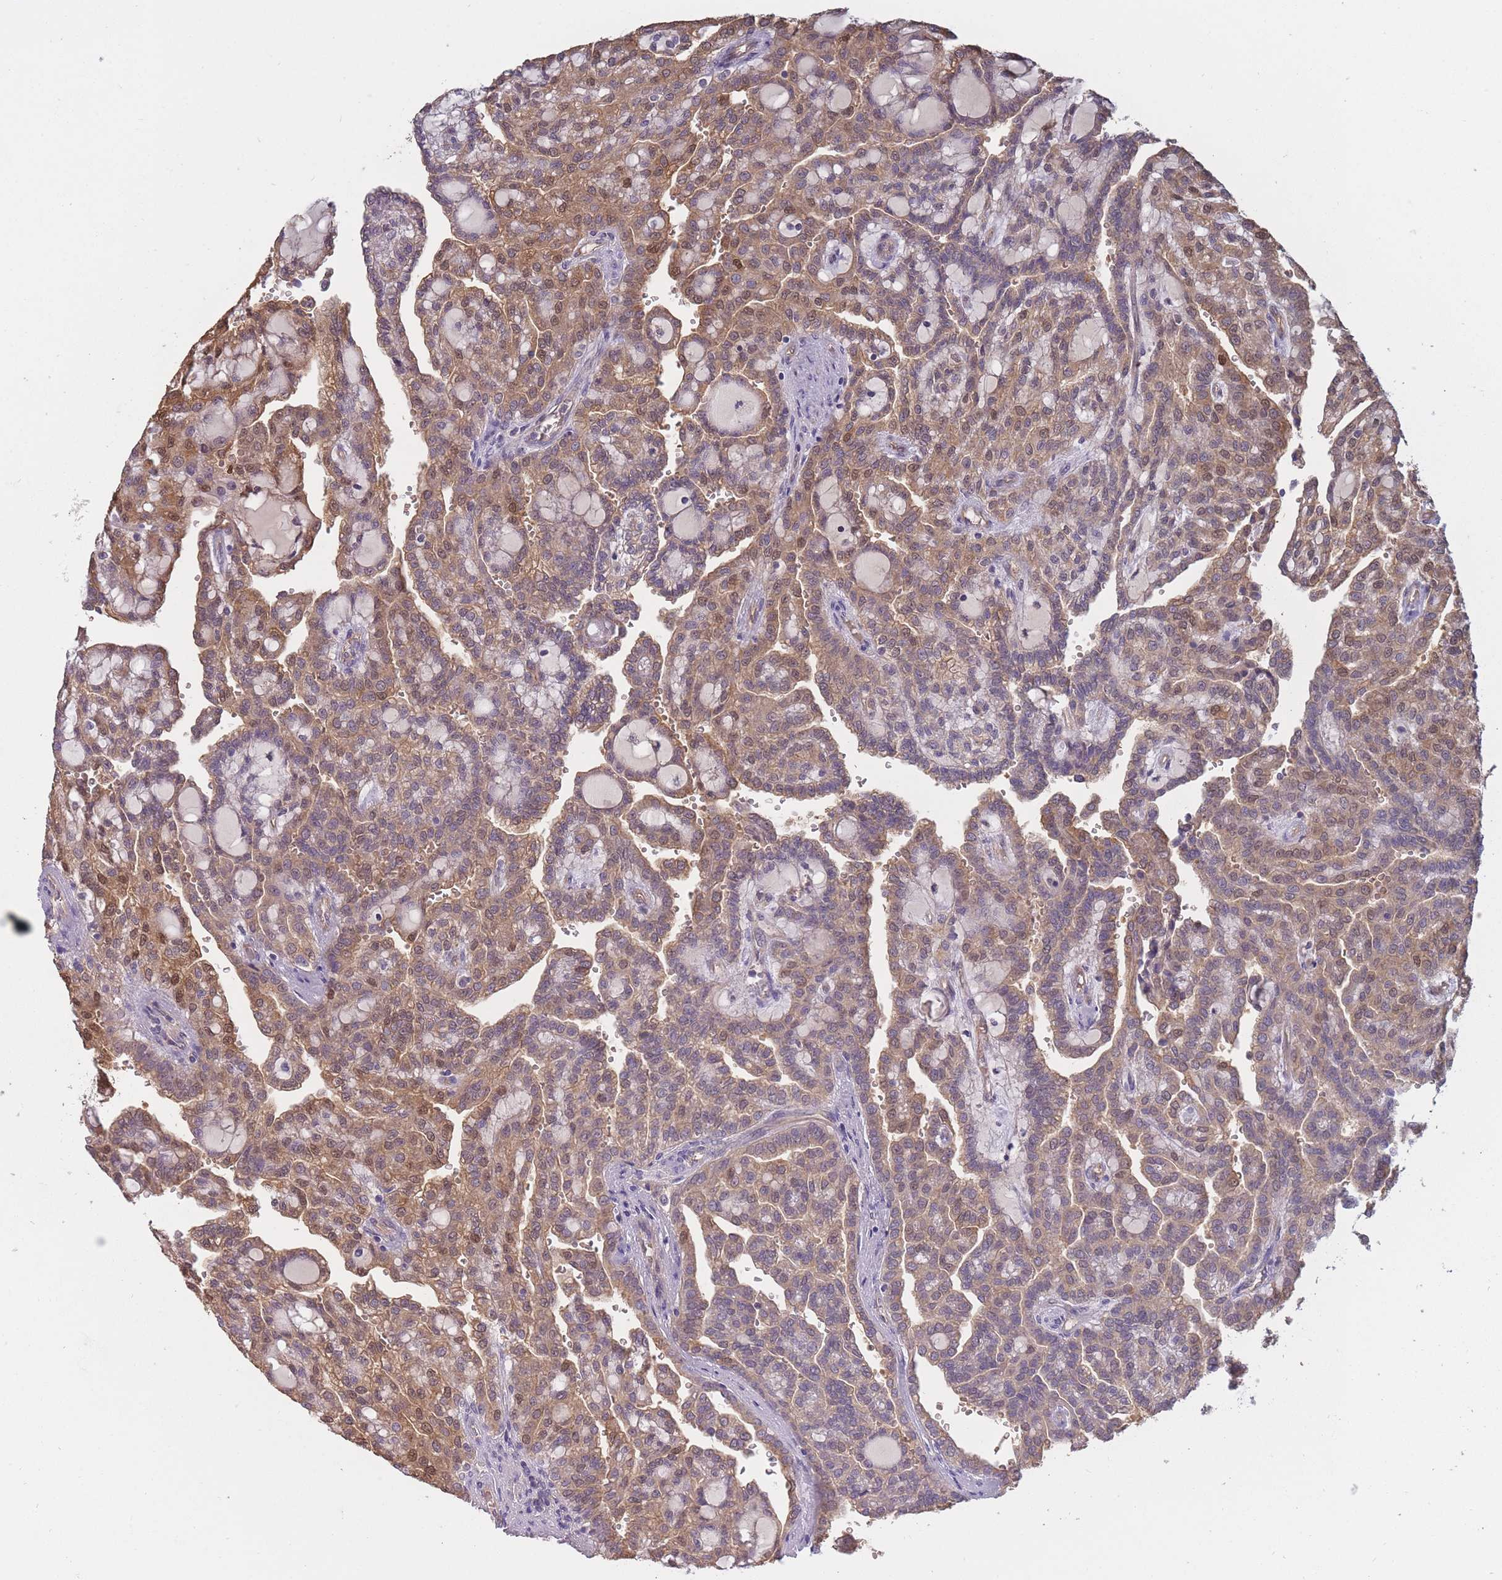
{"staining": {"intensity": "moderate", "quantity": ">75%", "location": "cytoplasmic/membranous,nuclear"}, "tissue": "renal cancer", "cell_type": "Tumor cells", "image_type": "cancer", "snomed": [{"axis": "morphology", "description": "Adenocarcinoma, NOS"}, {"axis": "topography", "description": "Kidney"}], "caption": "Human renal adenocarcinoma stained with a brown dye demonstrates moderate cytoplasmic/membranous and nuclear positive positivity in about >75% of tumor cells.", "gene": "KIAA1755", "patient": {"sex": "male", "age": 63}}